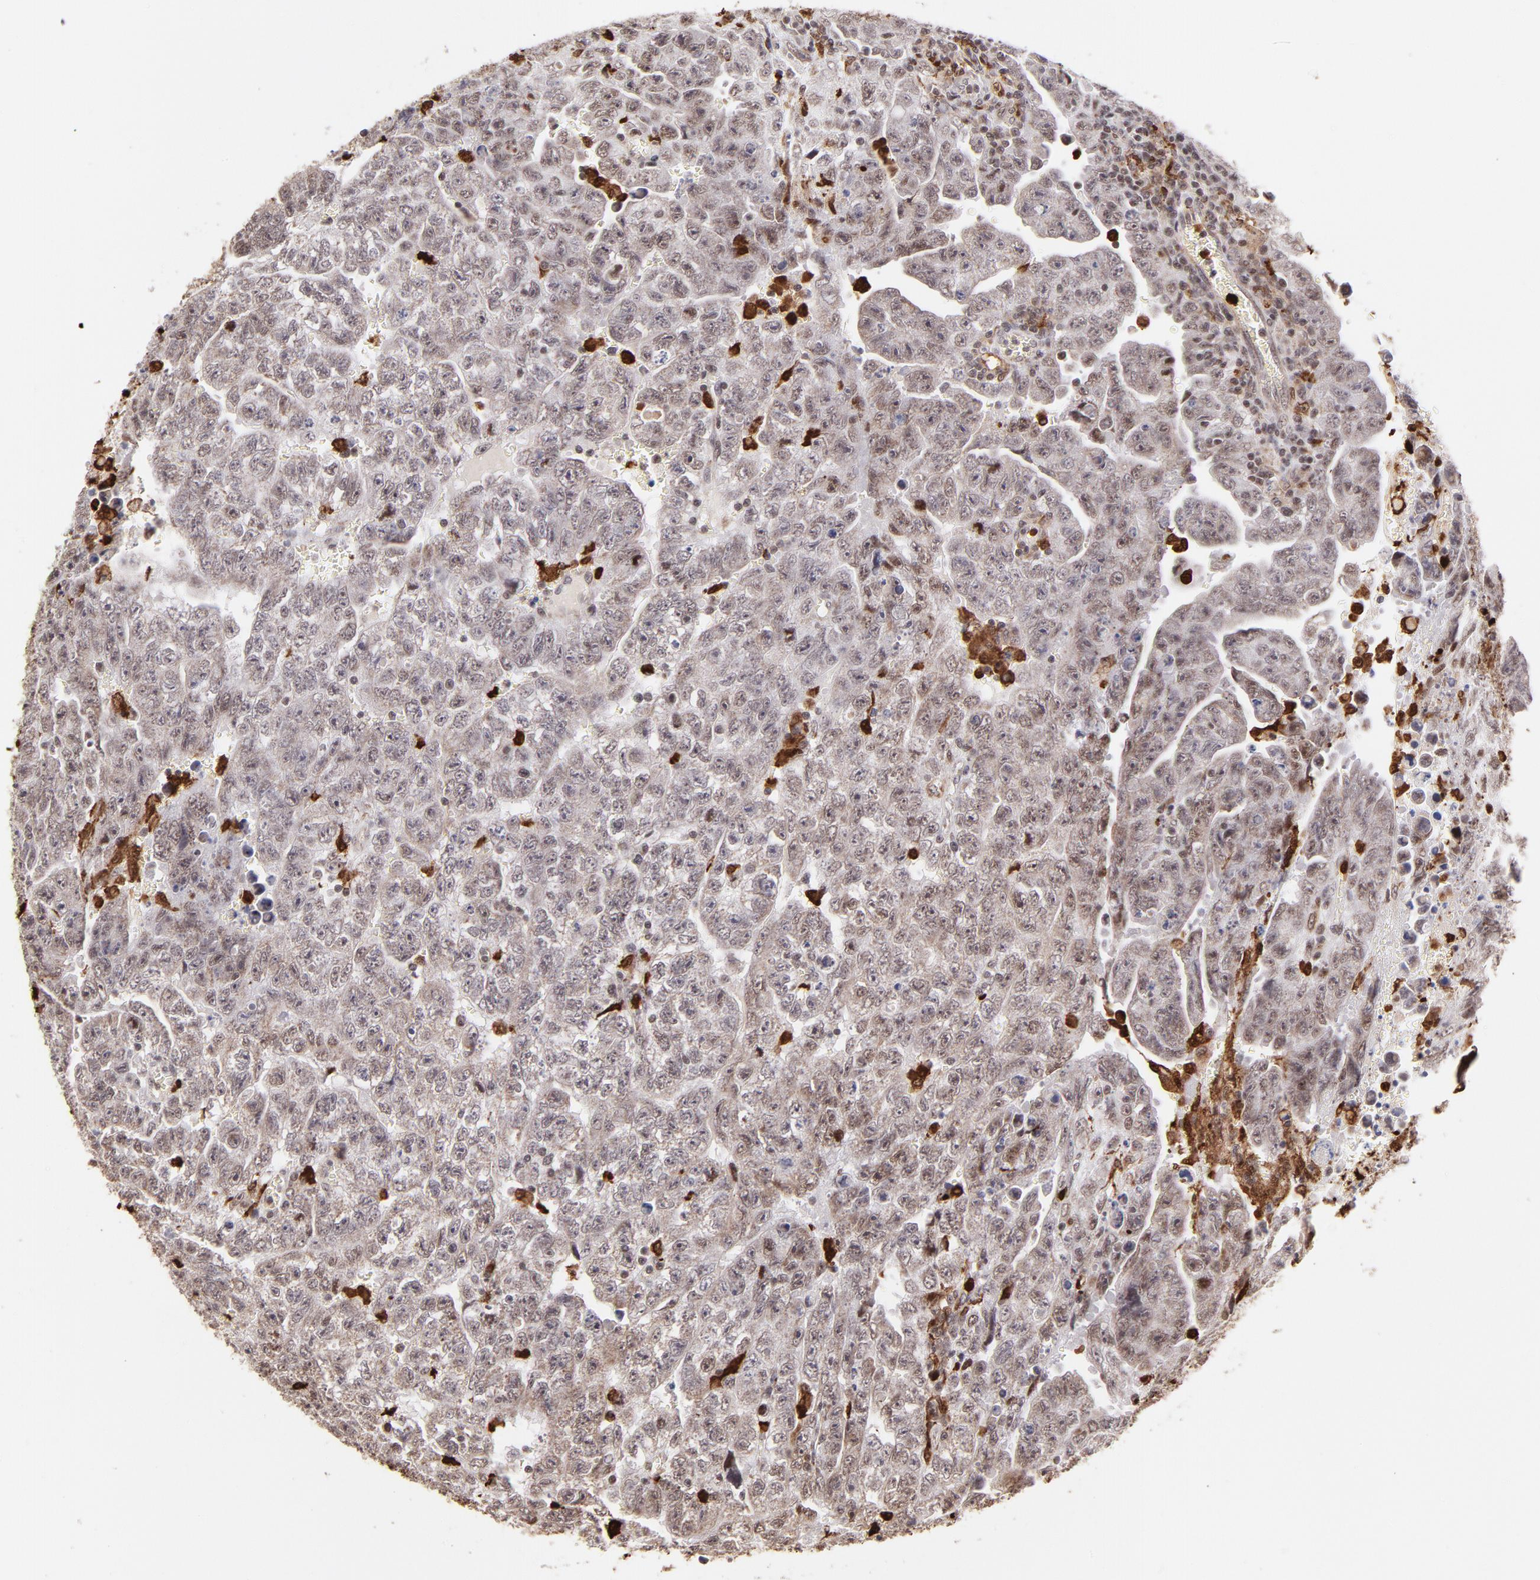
{"staining": {"intensity": "weak", "quantity": ">75%", "location": "cytoplasmic/membranous,nuclear"}, "tissue": "testis cancer", "cell_type": "Tumor cells", "image_type": "cancer", "snomed": [{"axis": "morphology", "description": "Carcinoma, Embryonal, NOS"}, {"axis": "topography", "description": "Testis"}], "caption": "Weak cytoplasmic/membranous and nuclear expression for a protein is appreciated in approximately >75% of tumor cells of testis cancer using IHC.", "gene": "ZFX", "patient": {"sex": "male", "age": 28}}